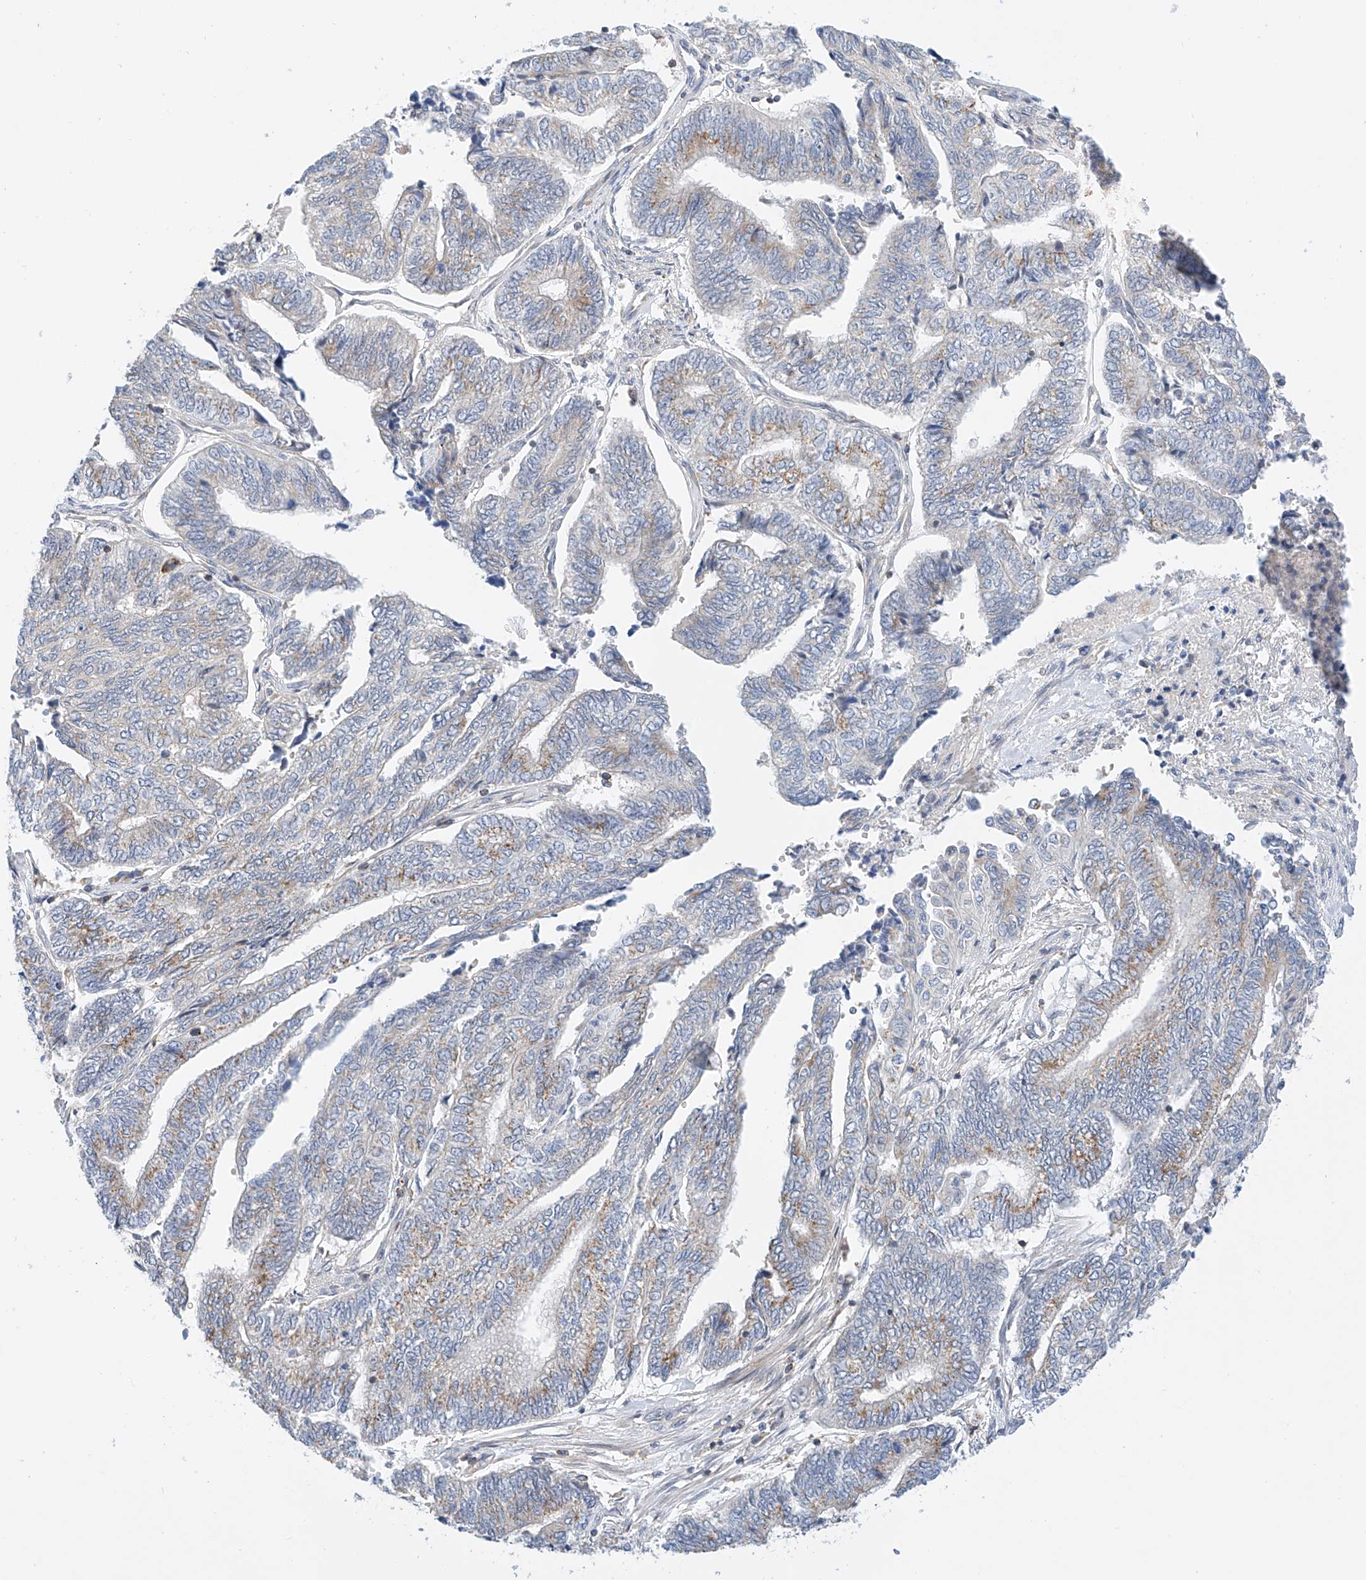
{"staining": {"intensity": "weak", "quantity": "<25%", "location": "cytoplasmic/membranous"}, "tissue": "endometrial cancer", "cell_type": "Tumor cells", "image_type": "cancer", "snomed": [{"axis": "morphology", "description": "Adenocarcinoma, NOS"}, {"axis": "topography", "description": "Uterus"}, {"axis": "topography", "description": "Endometrium"}], "caption": "DAB immunohistochemical staining of endometrial adenocarcinoma demonstrates no significant expression in tumor cells.", "gene": "MFN2", "patient": {"sex": "female", "age": 70}}